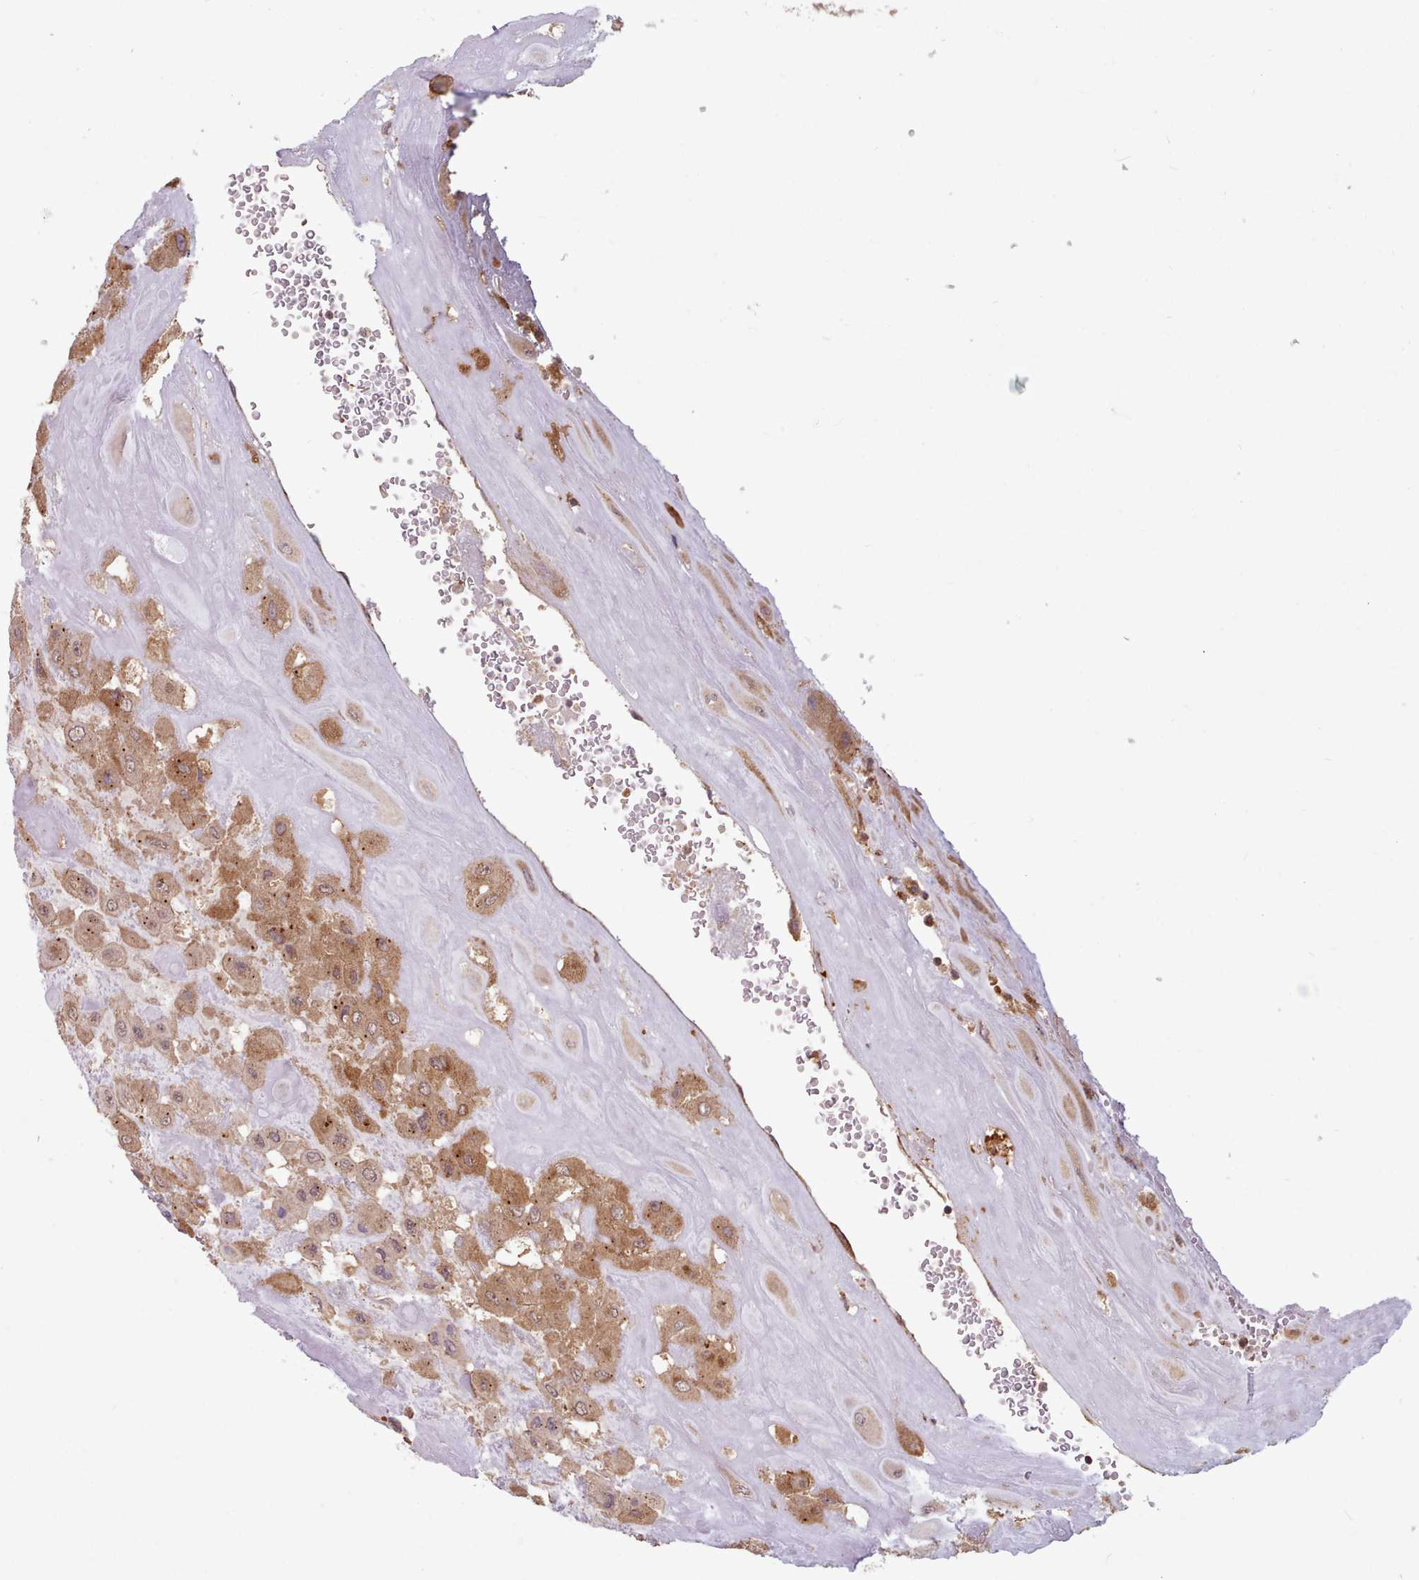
{"staining": {"intensity": "strong", "quantity": ">75%", "location": "cytoplasmic/membranous"}, "tissue": "placenta", "cell_type": "Trophoblastic cells", "image_type": "normal", "snomed": [{"axis": "morphology", "description": "Normal tissue, NOS"}, {"axis": "topography", "description": "Placenta"}], "caption": "Immunohistochemical staining of benign placenta demonstrates high levels of strong cytoplasmic/membranous expression in approximately >75% of trophoblastic cells. The staining was performed using DAB (3,3'-diaminobenzidine), with brown indicating positive protein expression. Nuclei are stained blue with hematoxylin.", "gene": "CRYBG1", "patient": {"sex": "female", "age": 32}}